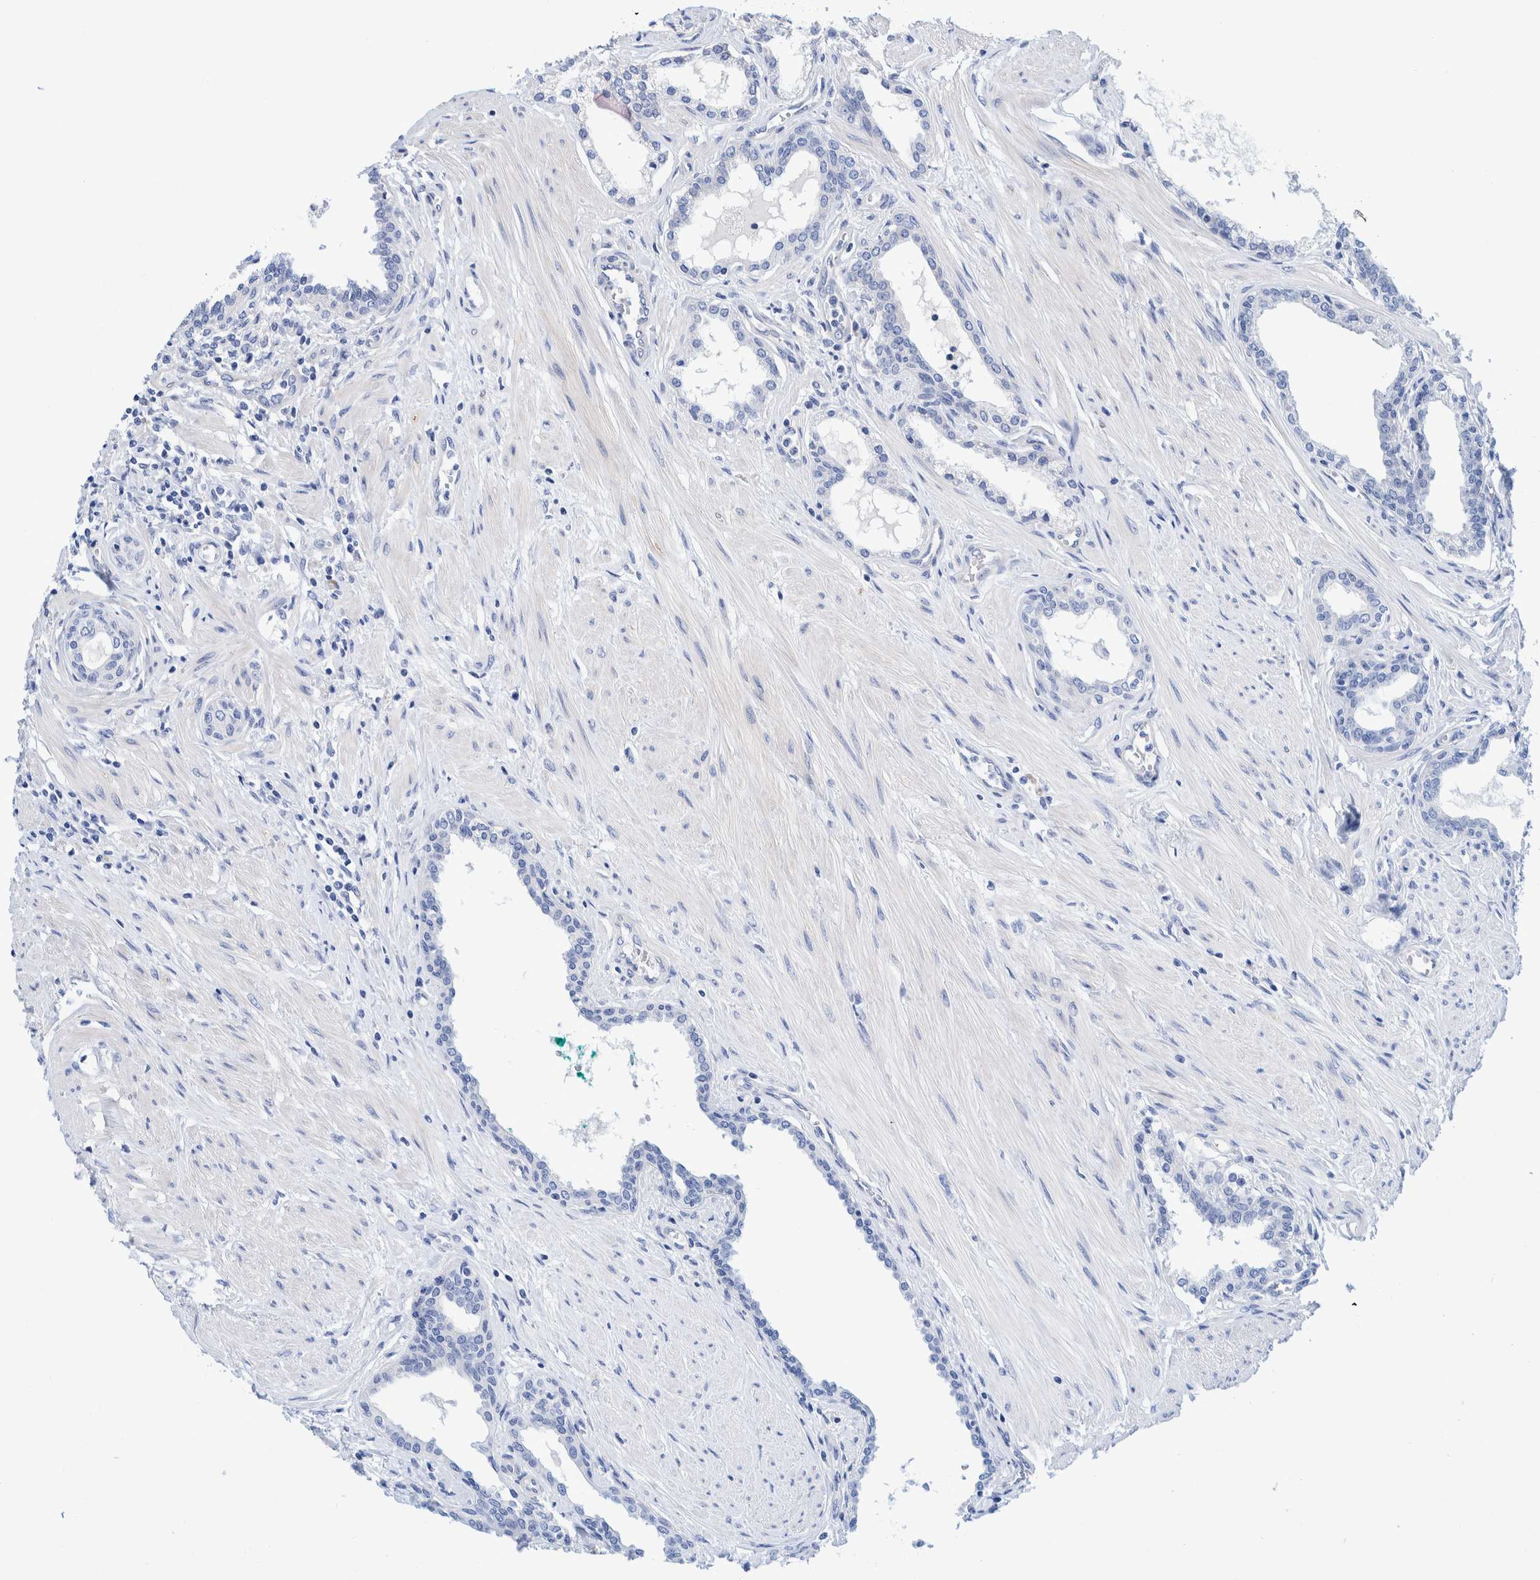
{"staining": {"intensity": "negative", "quantity": "none", "location": "none"}, "tissue": "prostate cancer", "cell_type": "Tumor cells", "image_type": "cancer", "snomed": [{"axis": "morphology", "description": "Adenocarcinoma, High grade"}, {"axis": "topography", "description": "Prostate"}], "caption": "The immunohistochemistry histopathology image has no significant positivity in tumor cells of prostate cancer tissue.", "gene": "SLC45A4", "patient": {"sex": "male", "age": 52}}